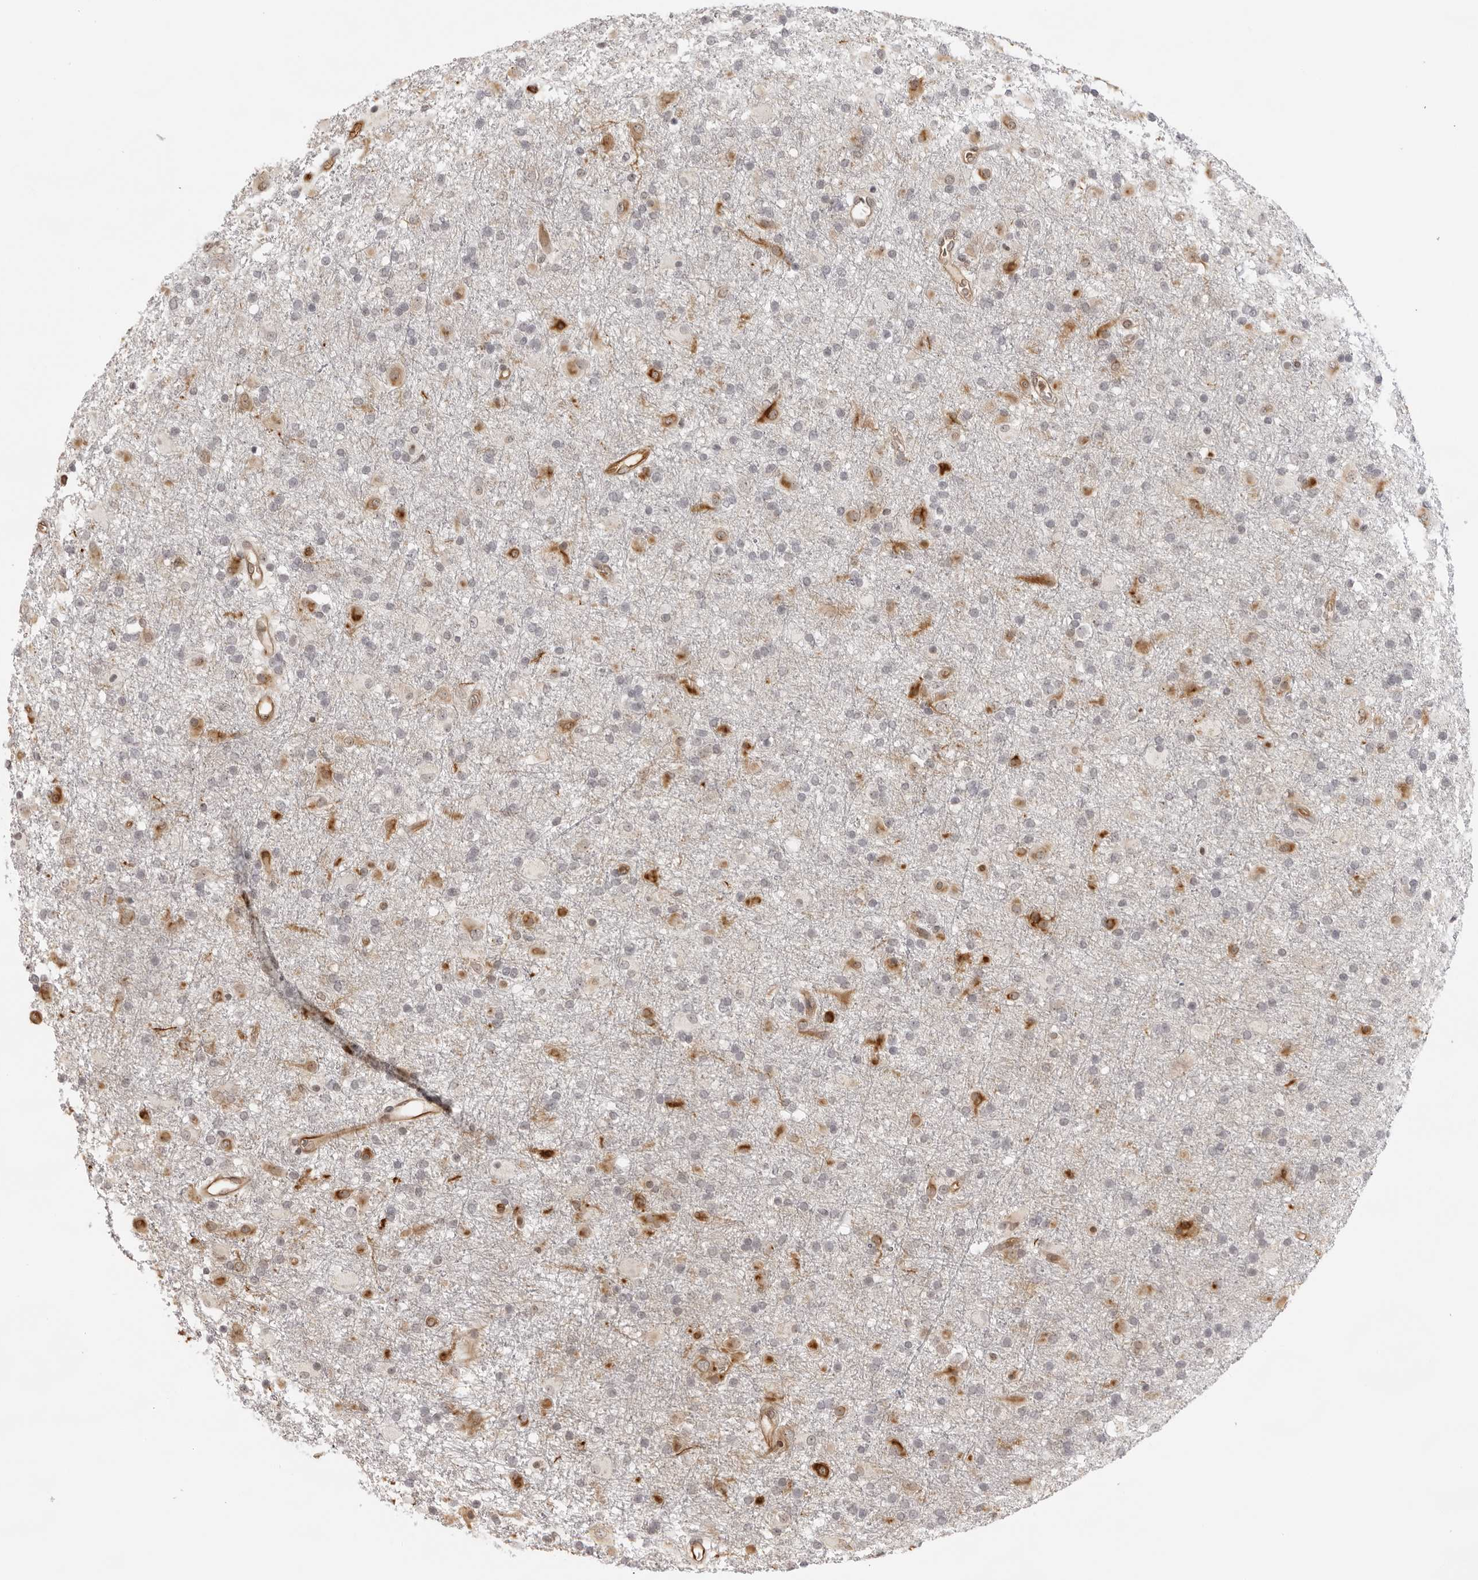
{"staining": {"intensity": "weak", "quantity": "<25%", "location": "cytoplasmic/membranous"}, "tissue": "glioma", "cell_type": "Tumor cells", "image_type": "cancer", "snomed": [{"axis": "morphology", "description": "Glioma, malignant, Low grade"}, {"axis": "topography", "description": "Brain"}], "caption": "Immunohistochemical staining of human glioma demonstrates no significant staining in tumor cells.", "gene": "DYNLT5", "patient": {"sex": "male", "age": 65}}